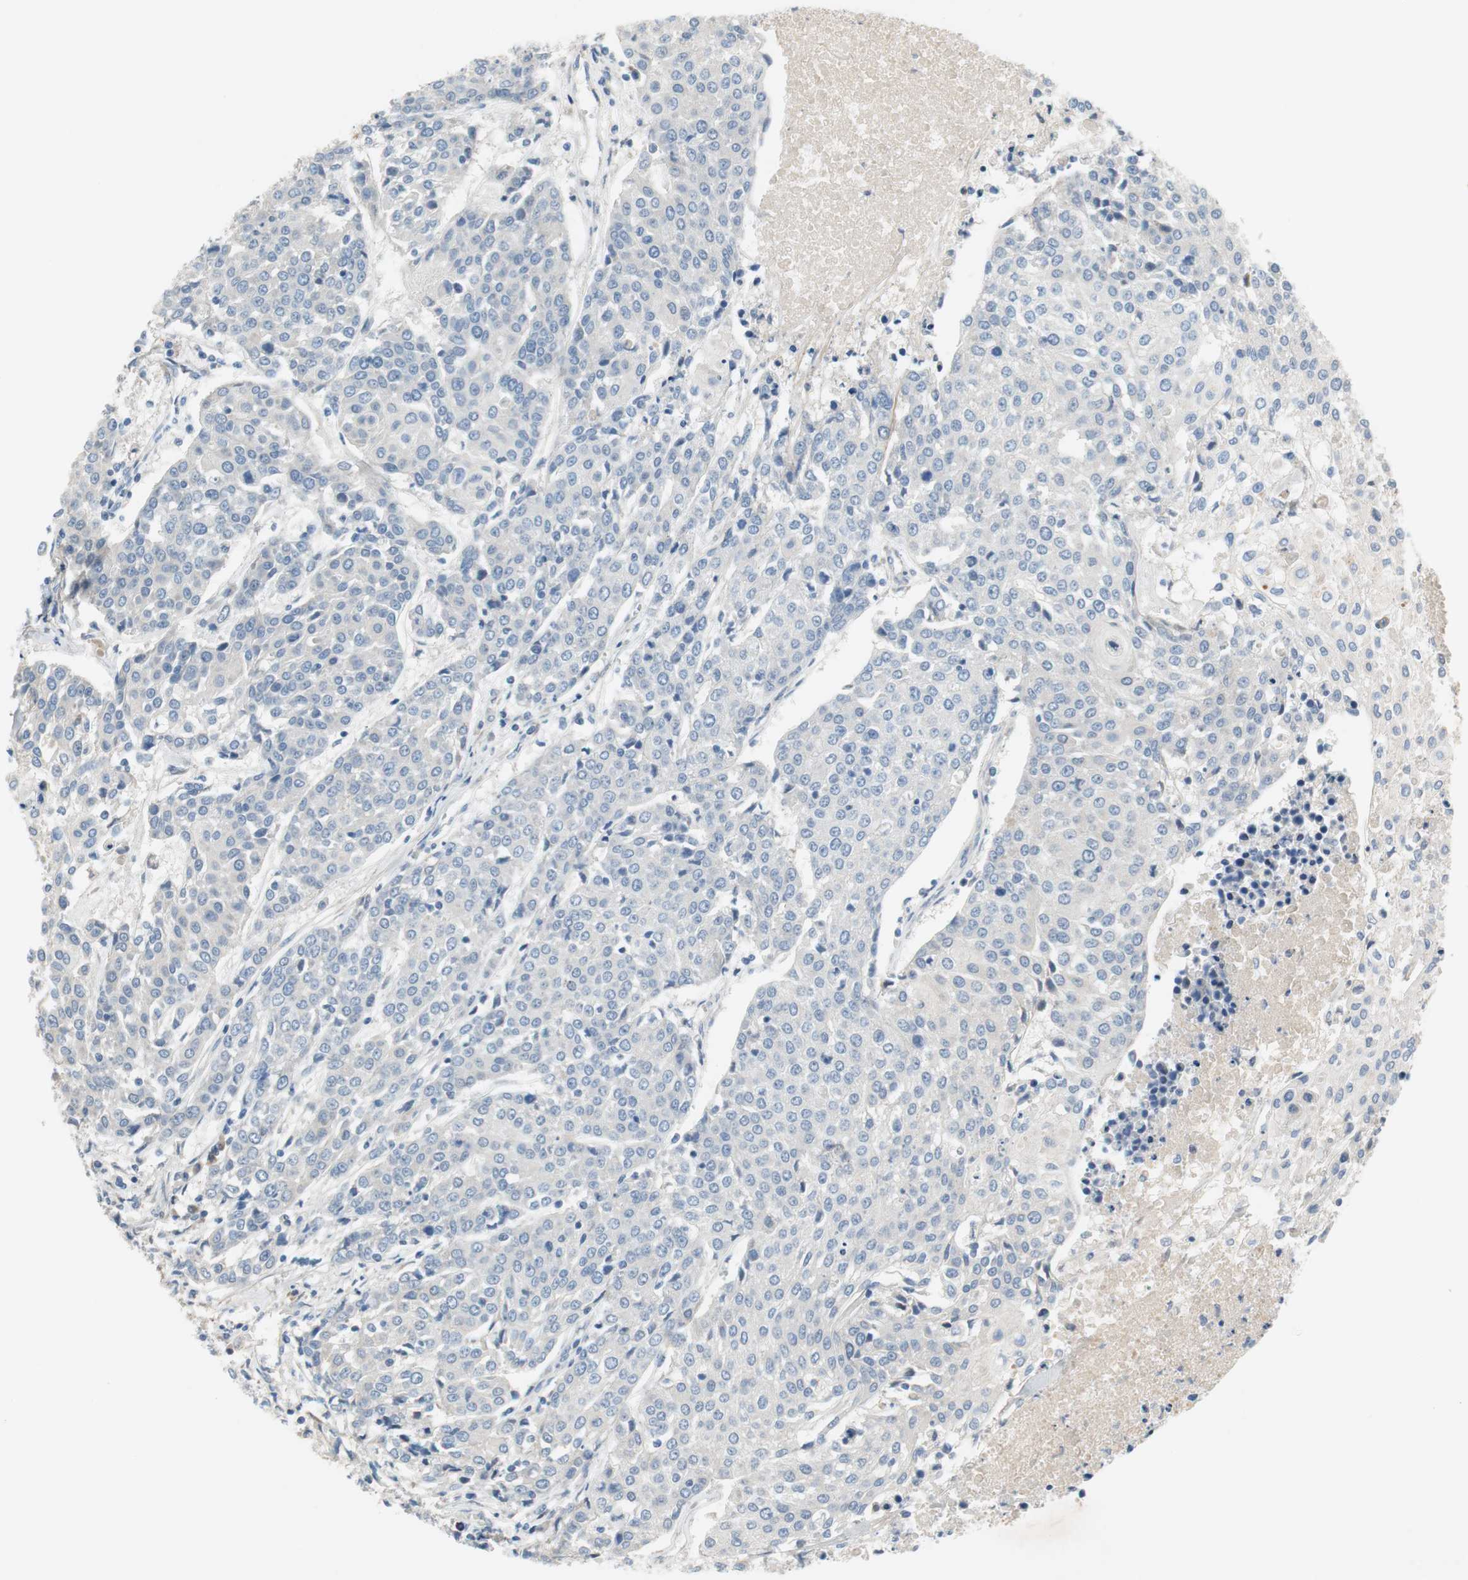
{"staining": {"intensity": "negative", "quantity": "none", "location": "none"}, "tissue": "urothelial cancer", "cell_type": "Tumor cells", "image_type": "cancer", "snomed": [{"axis": "morphology", "description": "Urothelial carcinoma, High grade"}, {"axis": "topography", "description": "Urinary bladder"}], "caption": "DAB immunohistochemical staining of human urothelial carcinoma (high-grade) shows no significant positivity in tumor cells.", "gene": "COL12A1", "patient": {"sex": "female", "age": 85}}